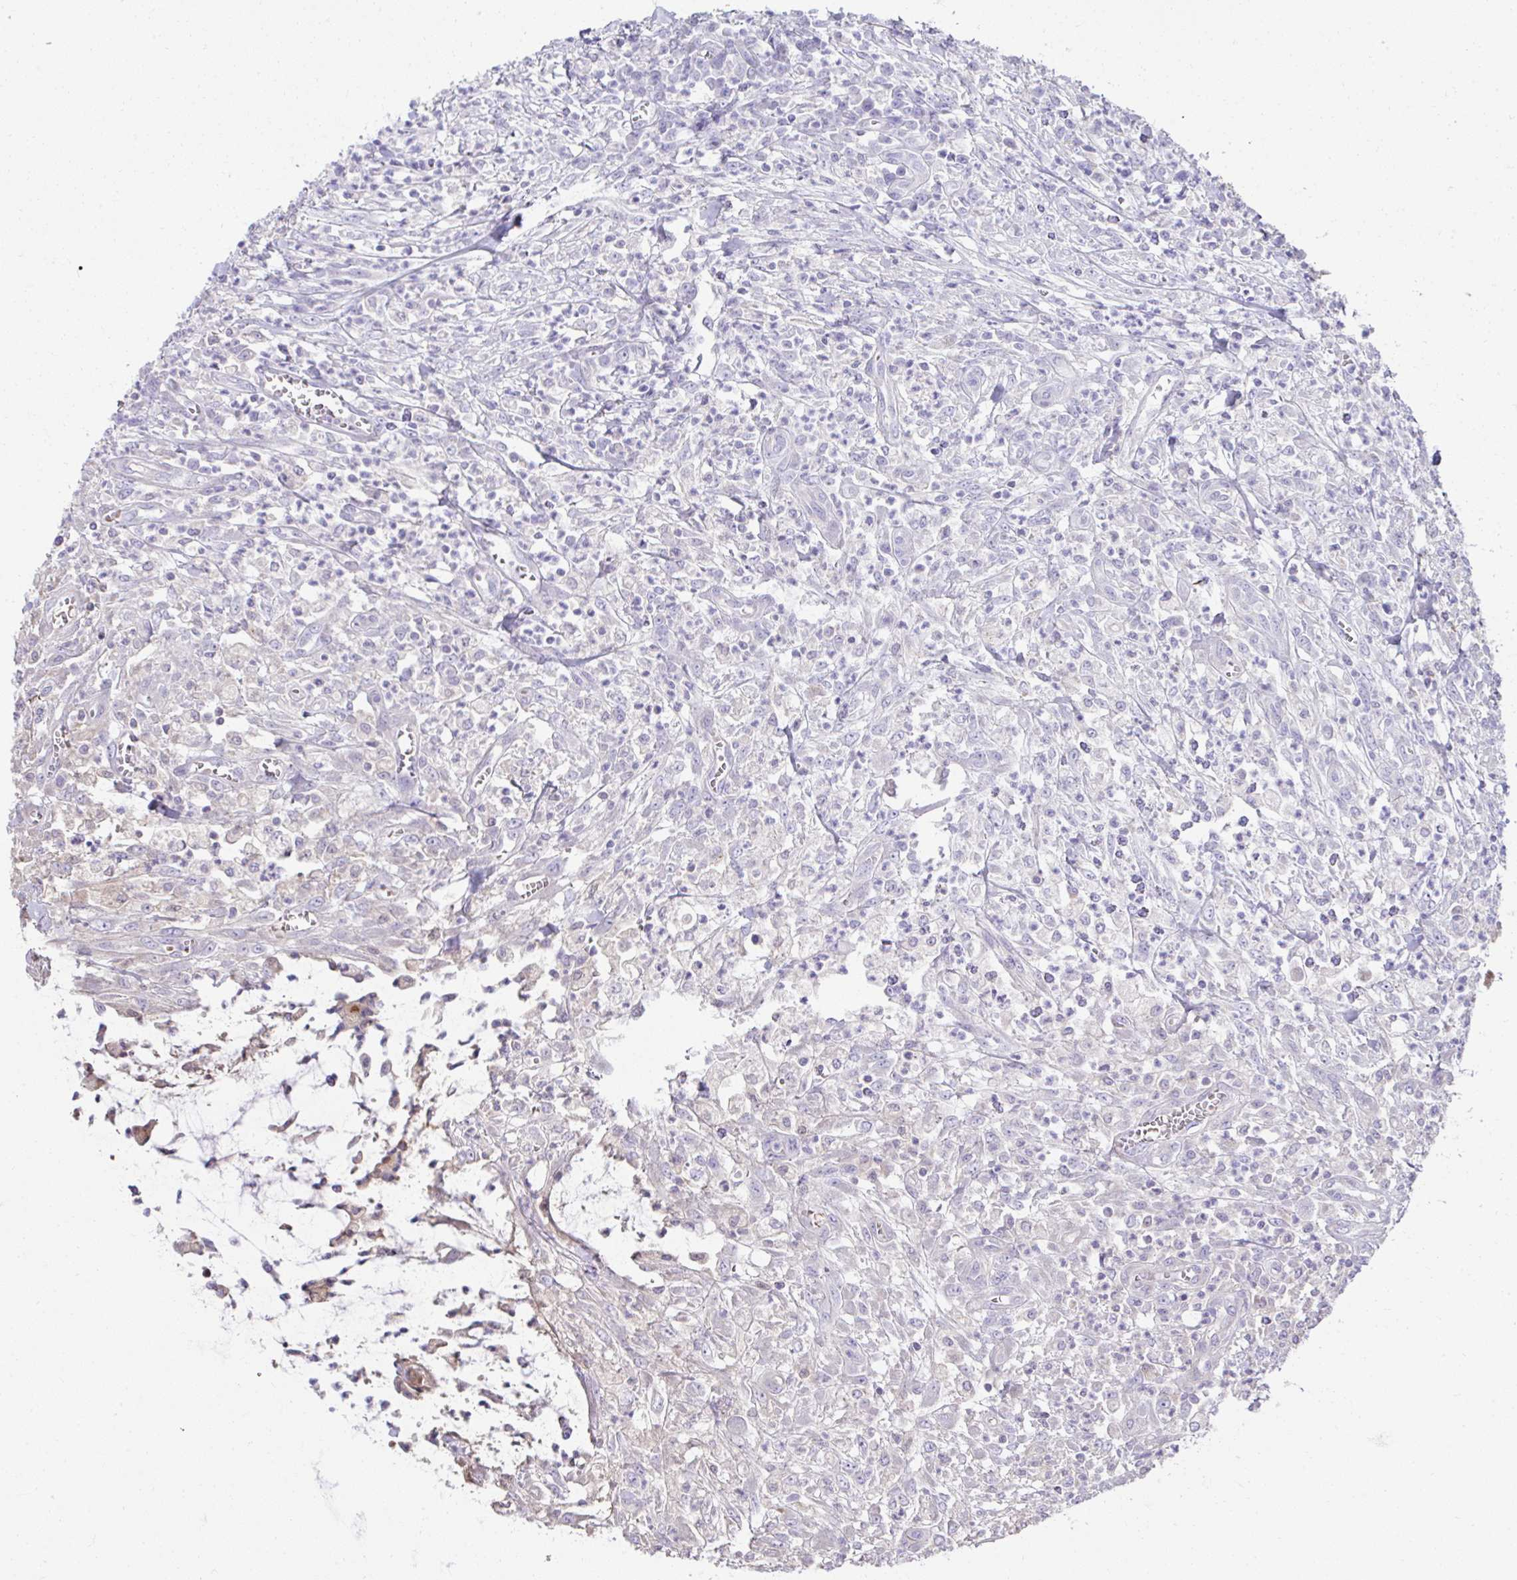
{"staining": {"intensity": "negative", "quantity": "none", "location": "none"}, "tissue": "colorectal cancer", "cell_type": "Tumor cells", "image_type": "cancer", "snomed": [{"axis": "morphology", "description": "Adenocarcinoma, NOS"}, {"axis": "topography", "description": "Colon"}], "caption": "DAB immunohistochemical staining of colorectal cancer (adenocarcinoma) exhibits no significant expression in tumor cells. Nuclei are stained in blue.", "gene": "CCDC85C", "patient": {"sex": "male", "age": 65}}